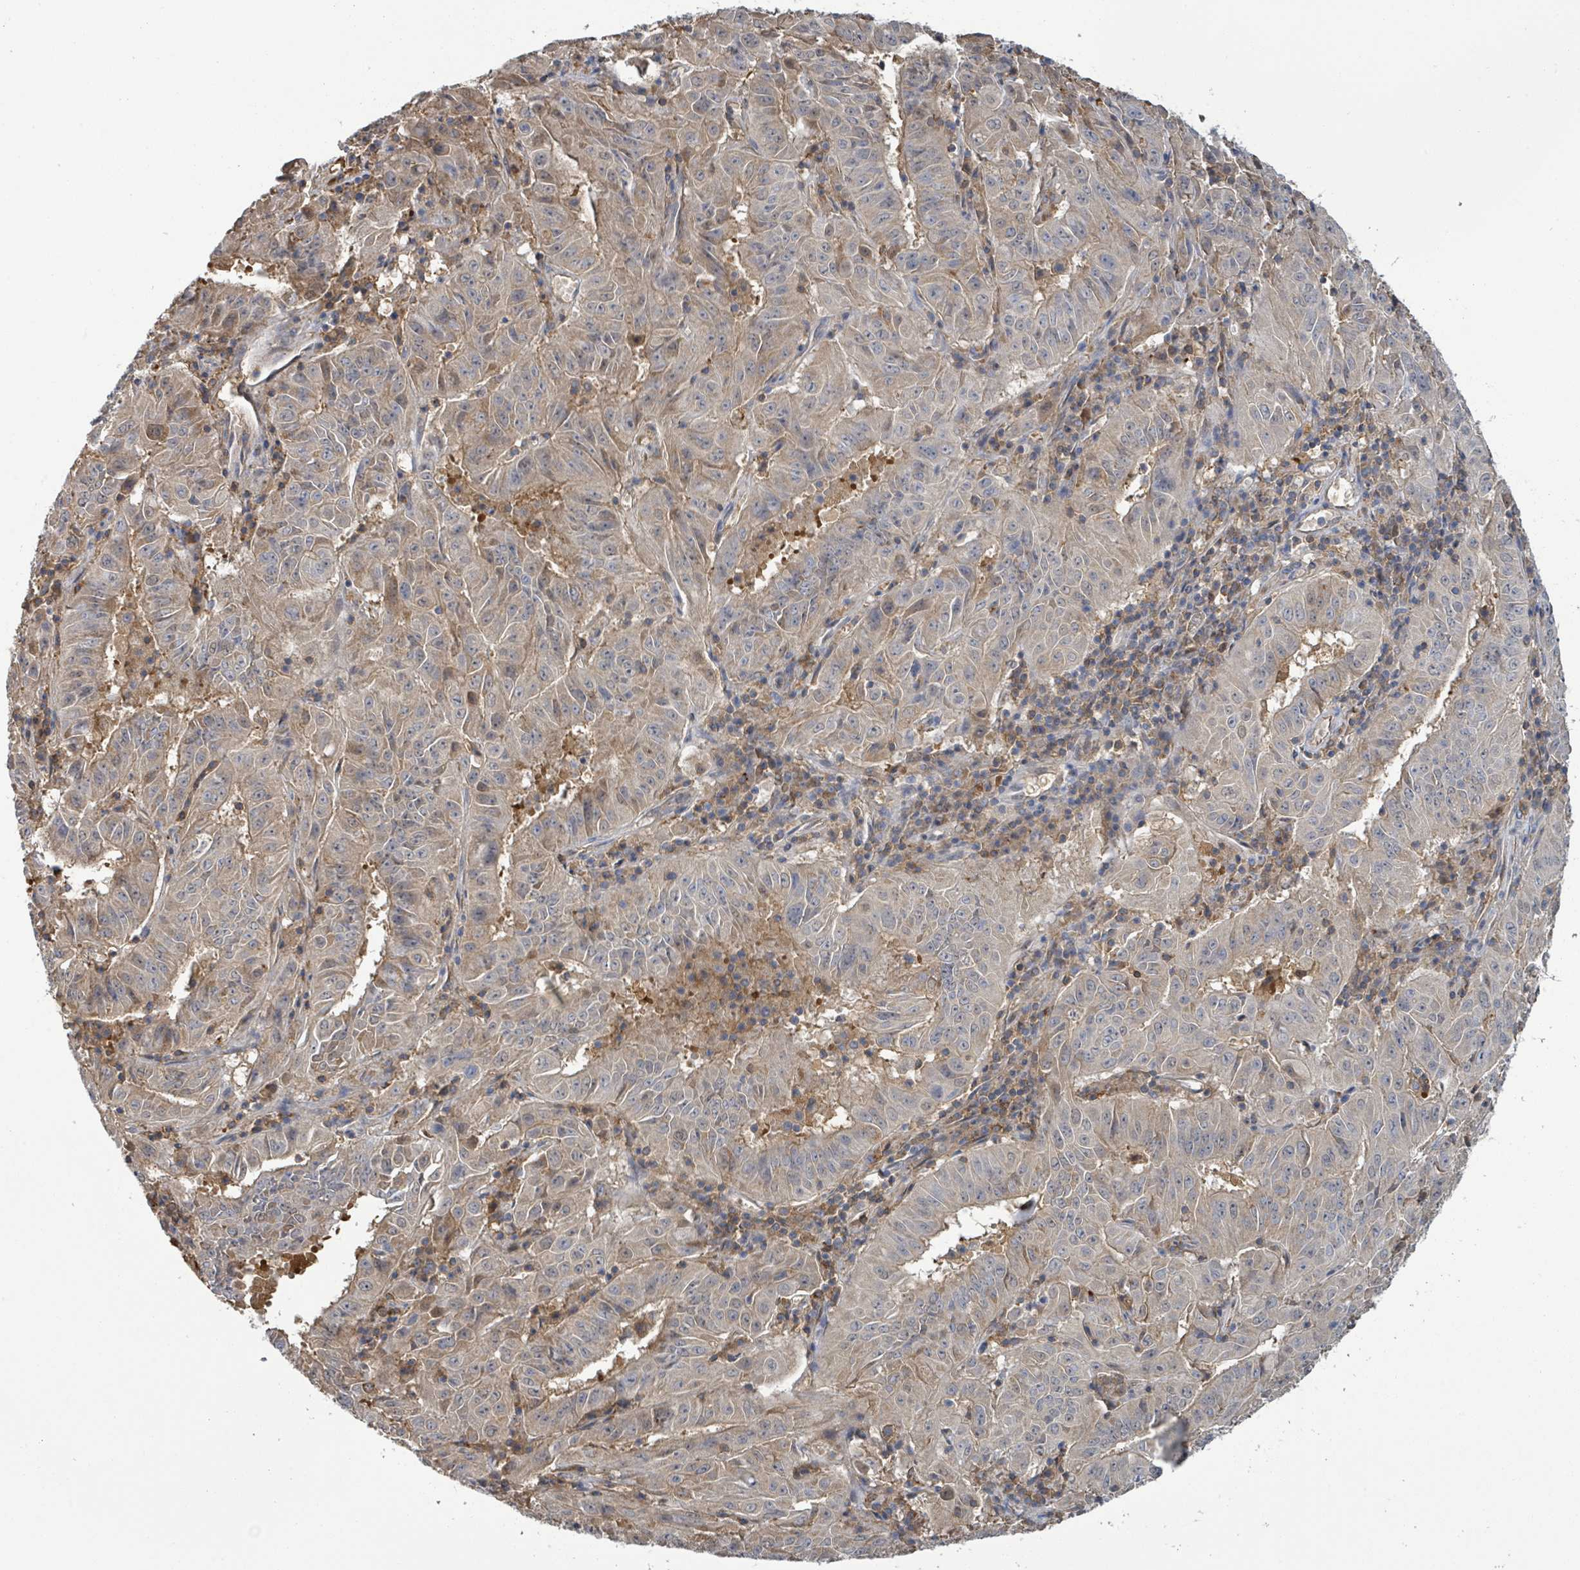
{"staining": {"intensity": "weak", "quantity": "<25%", "location": "cytoplasmic/membranous"}, "tissue": "pancreatic cancer", "cell_type": "Tumor cells", "image_type": "cancer", "snomed": [{"axis": "morphology", "description": "Adenocarcinoma, NOS"}, {"axis": "topography", "description": "Pancreas"}], "caption": "IHC of human pancreatic adenocarcinoma reveals no positivity in tumor cells.", "gene": "PGAM1", "patient": {"sex": "male", "age": 63}}